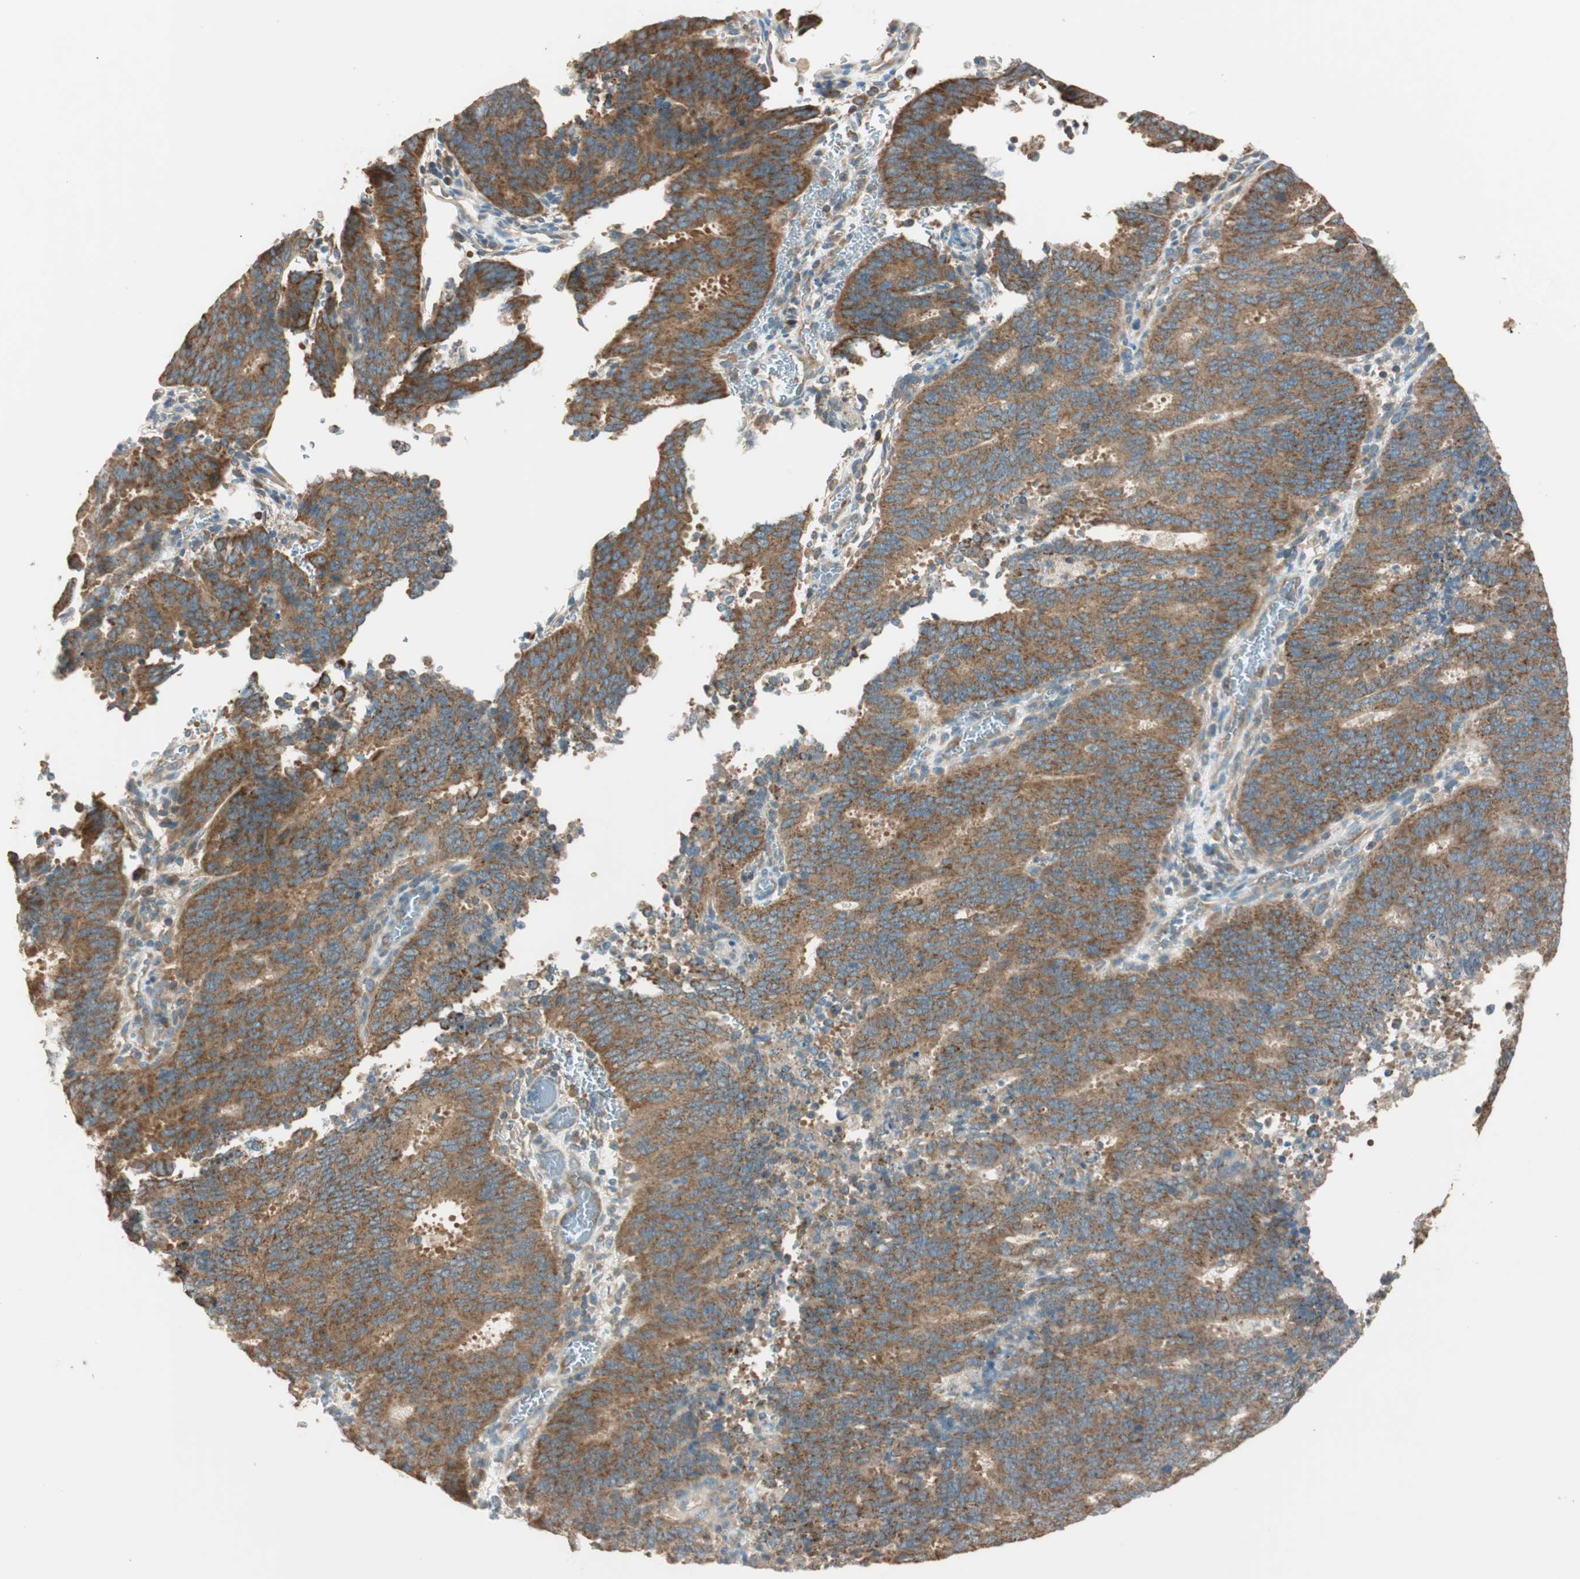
{"staining": {"intensity": "strong", "quantity": ">75%", "location": "cytoplasmic/membranous"}, "tissue": "cervical cancer", "cell_type": "Tumor cells", "image_type": "cancer", "snomed": [{"axis": "morphology", "description": "Adenocarcinoma, NOS"}, {"axis": "topography", "description": "Cervix"}], "caption": "Approximately >75% of tumor cells in human cervical cancer (adenocarcinoma) display strong cytoplasmic/membranous protein staining as visualized by brown immunohistochemical staining.", "gene": "CC2D1A", "patient": {"sex": "female", "age": 44}}